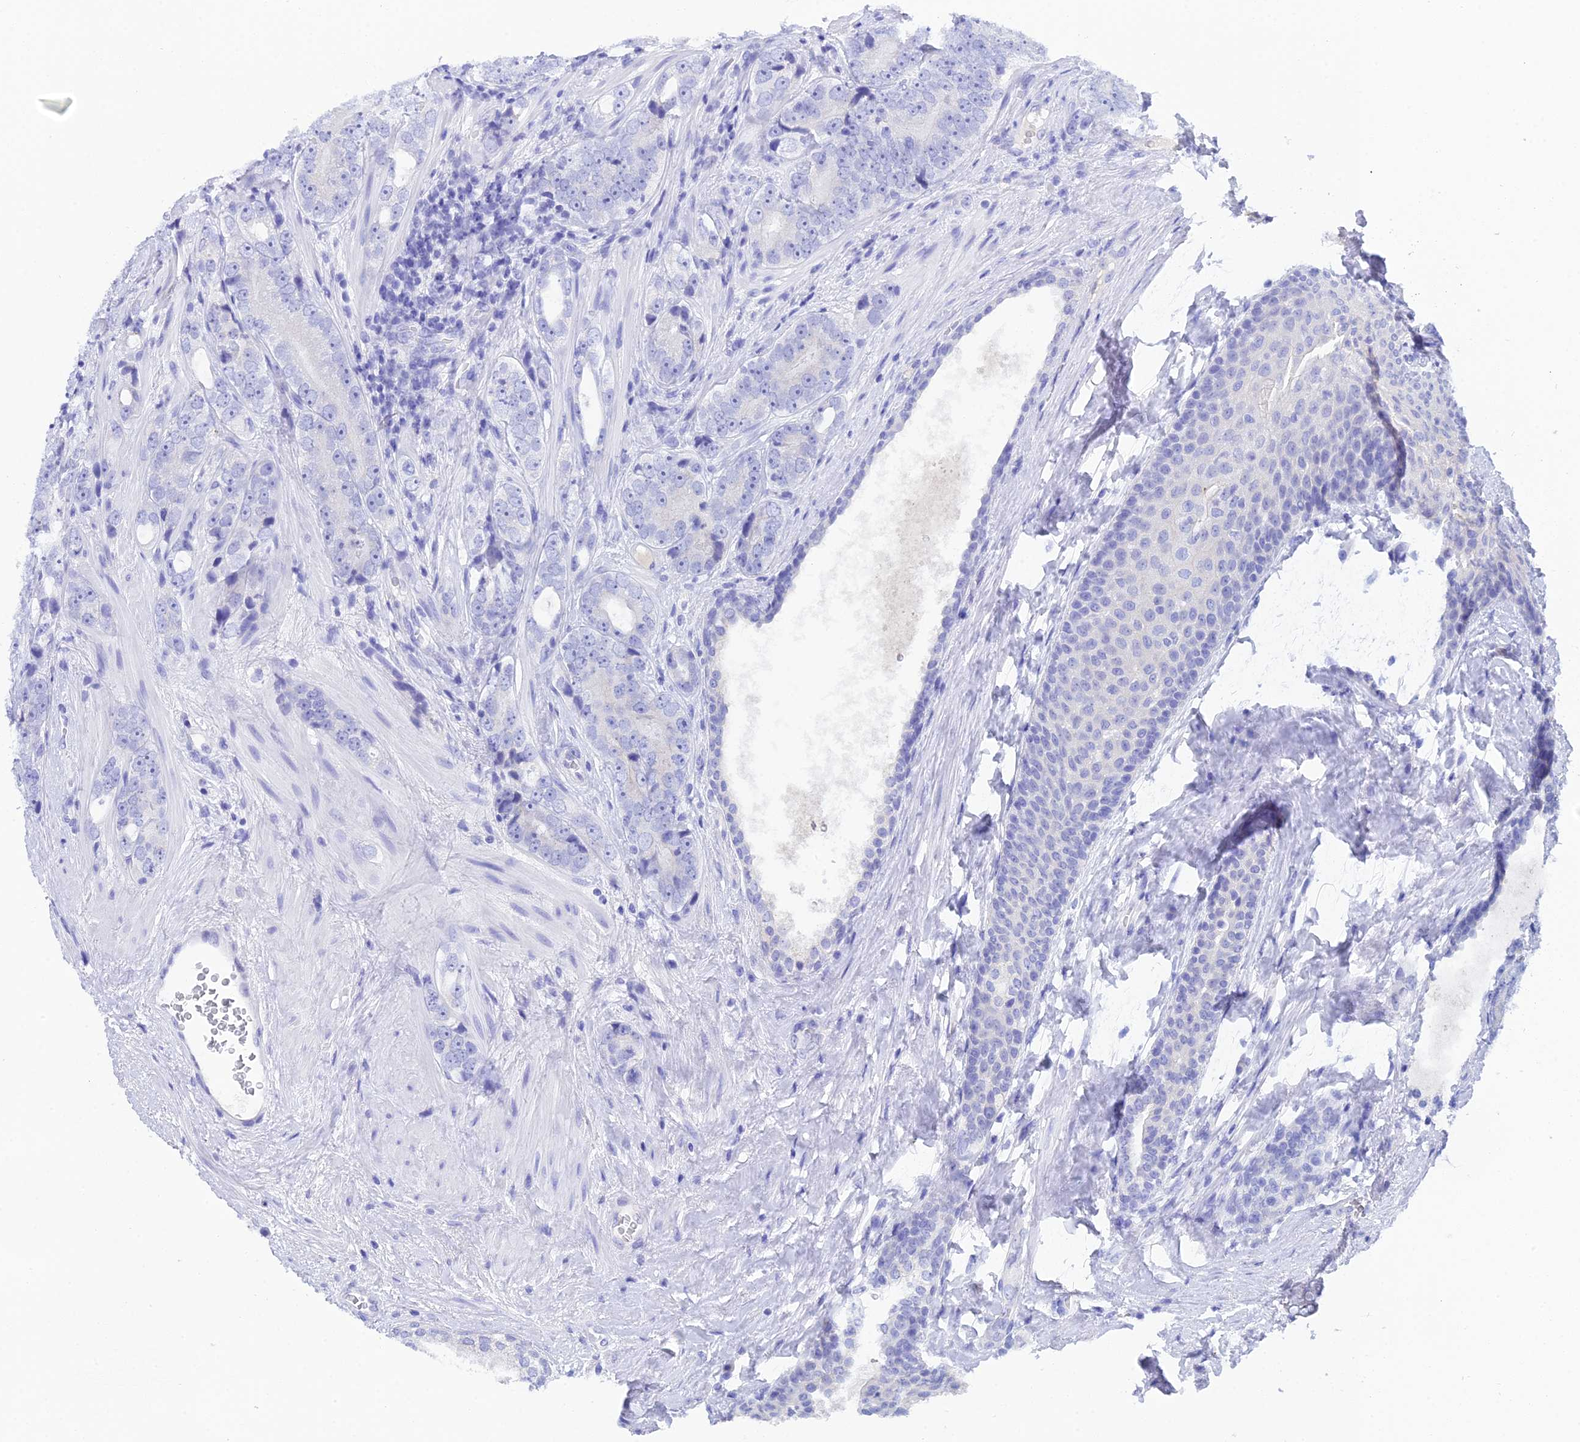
{"staining": {"intensity": "negative", "quantity": "none", "location": "none"}, "tissue": "prostate cancer", "cell_type": "Tumor cells", "image_type": "cancer", "snomed": [{"axis": "morphology", "description": "Adenocarcinoma, High grade"}, {"axis": "topography", "description": "Prostate"}], "caption": "High magnification brightfield microscopy of prostate high-grade adenocarcinoma stained with DAB (3,3'-diaminobenzidine) (brown) and counterstained with hematoxylin (blue): tumor cells show no significant staining. (Stains: DAB immunohistochemistry (IHC) with hematoxylin counter stain, Microscopy: brightfield microscopy at high magnification).", "gene": "REG1A", "patient": {"sex": "male", "age": 56}}